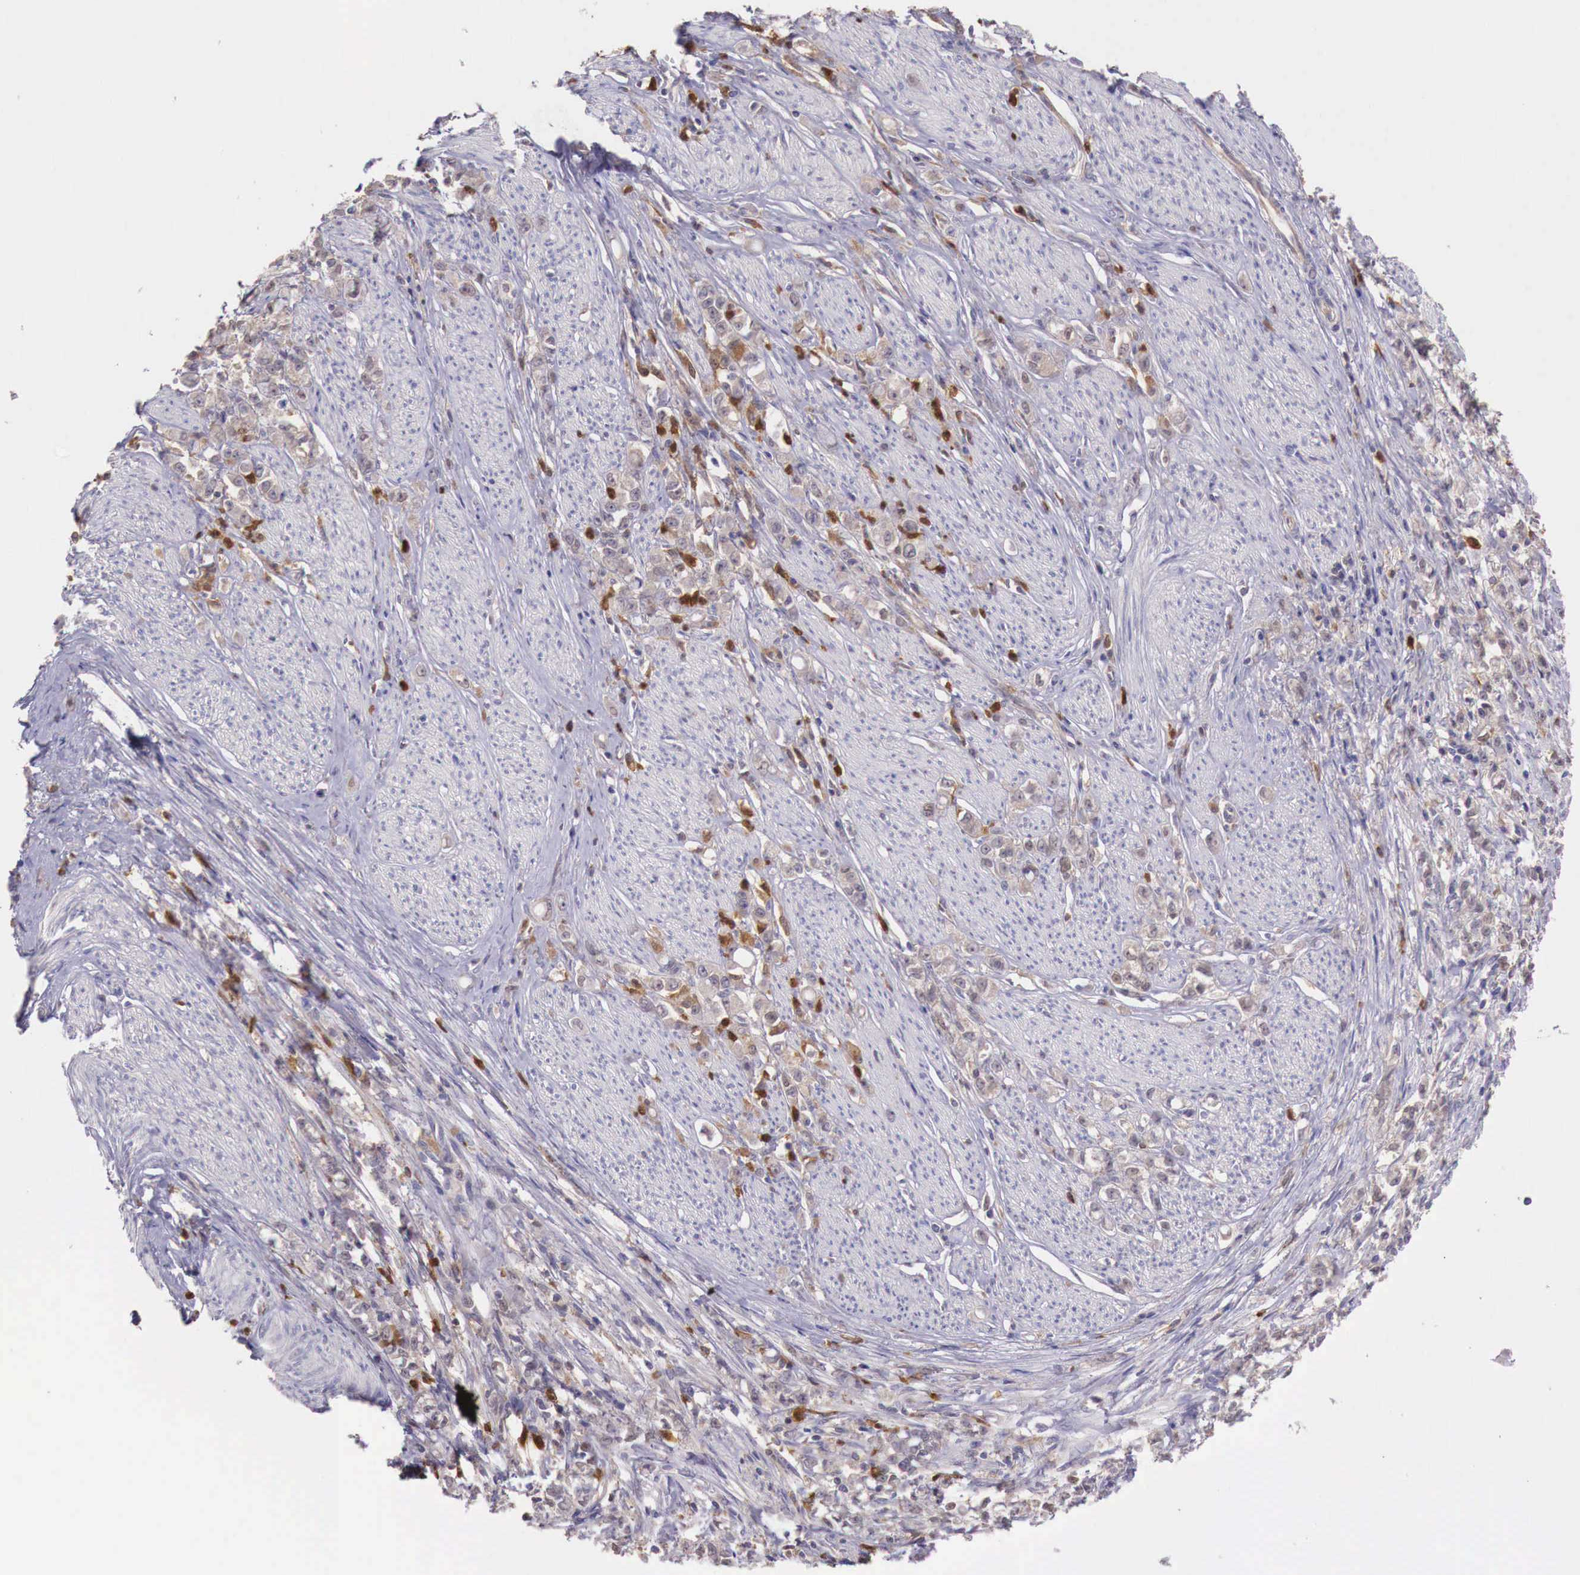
{"staining": {"intensity": "weak", "quantity": ">75%", "location": "cytoplasmic/membranous"}, "tissue": "stomach cancer", "cell_type": "Tumor cells", "image_type": "cancer", "snomed": [{"axis": "morphology", "description": "Adenocarcinoma, NOS"}, {"axis": "topography", "description": "Stomach"}], "caption": "DAB (3,3'-diaminobenzidine) immunohistochemical staining of human stomach adenocarcinoma displays weak cytoplasmic/membranous protein positivity in approximately >75% of tumor cells. (DAB (3,3'-diaminobenzidine) IHC with brightfield microscopy, high magnification).", "gene": "GAB2", "patient": {"sex": "male", "age": 72}}